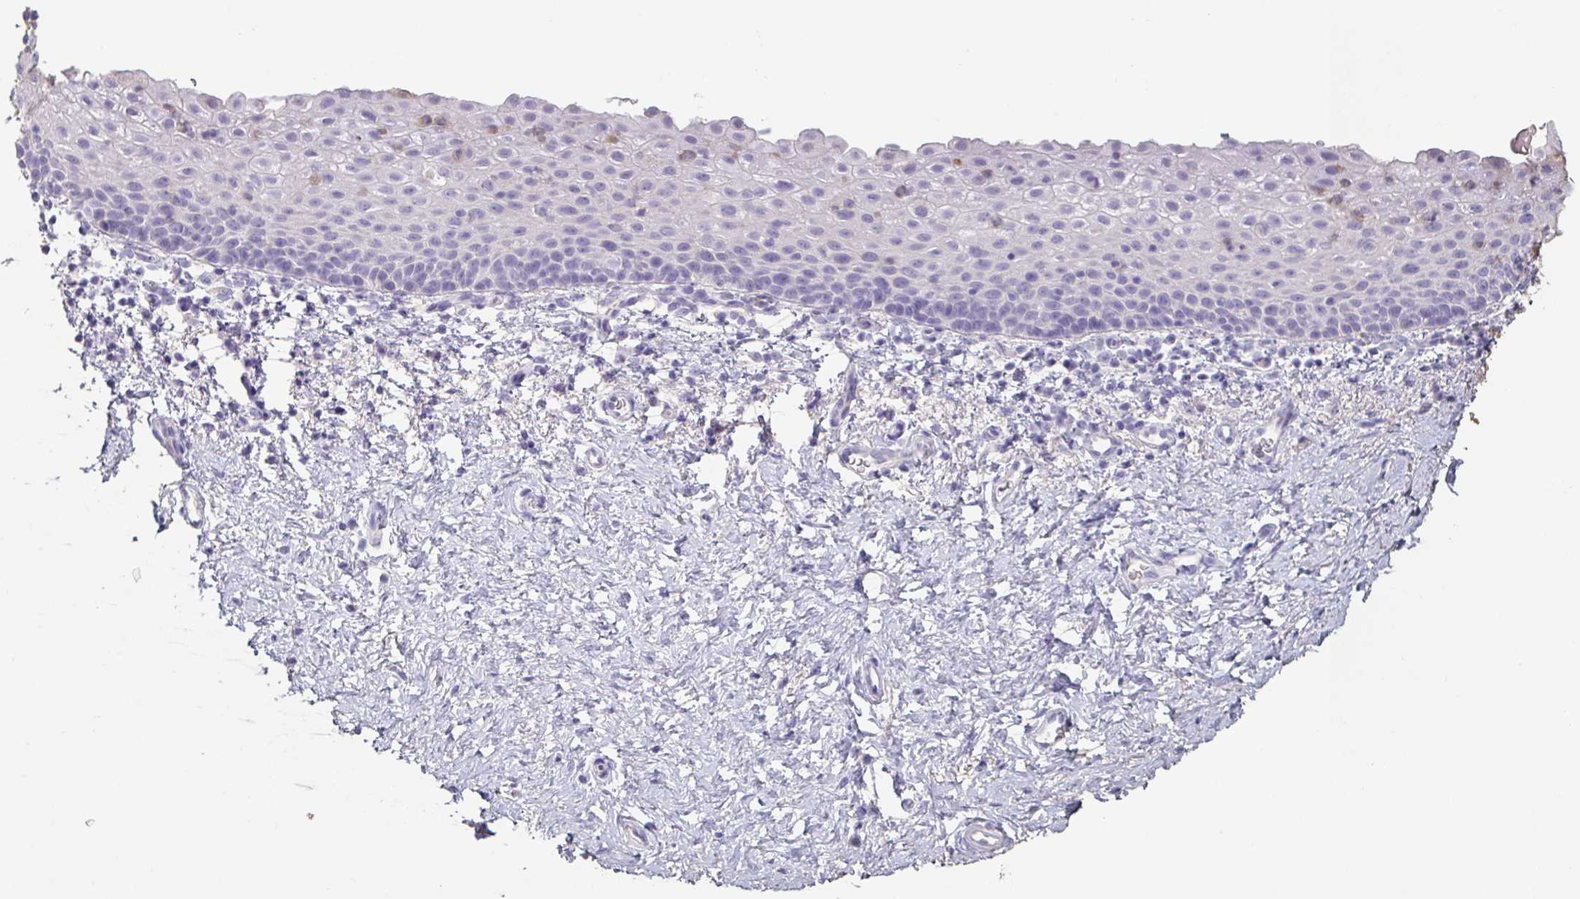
{"staining": {"intensity": "negative", "quantity": "none", "location": "none"}, "tissue": "vagina", "cell_type": "Squamous epithelial cells", "image_type": "normal", "snomed": [{"axis": "morphology", "description": "Normal tissue, NOS"}, {"axis": "topography", "description": "Vagina"}], "caption": "This is an immunohistochemistry image of benign human vagina. There is no positivity in squamous epithelial cells.", "gene": "BPIFA2", "patient": {"sex": "female", "age": 61}}